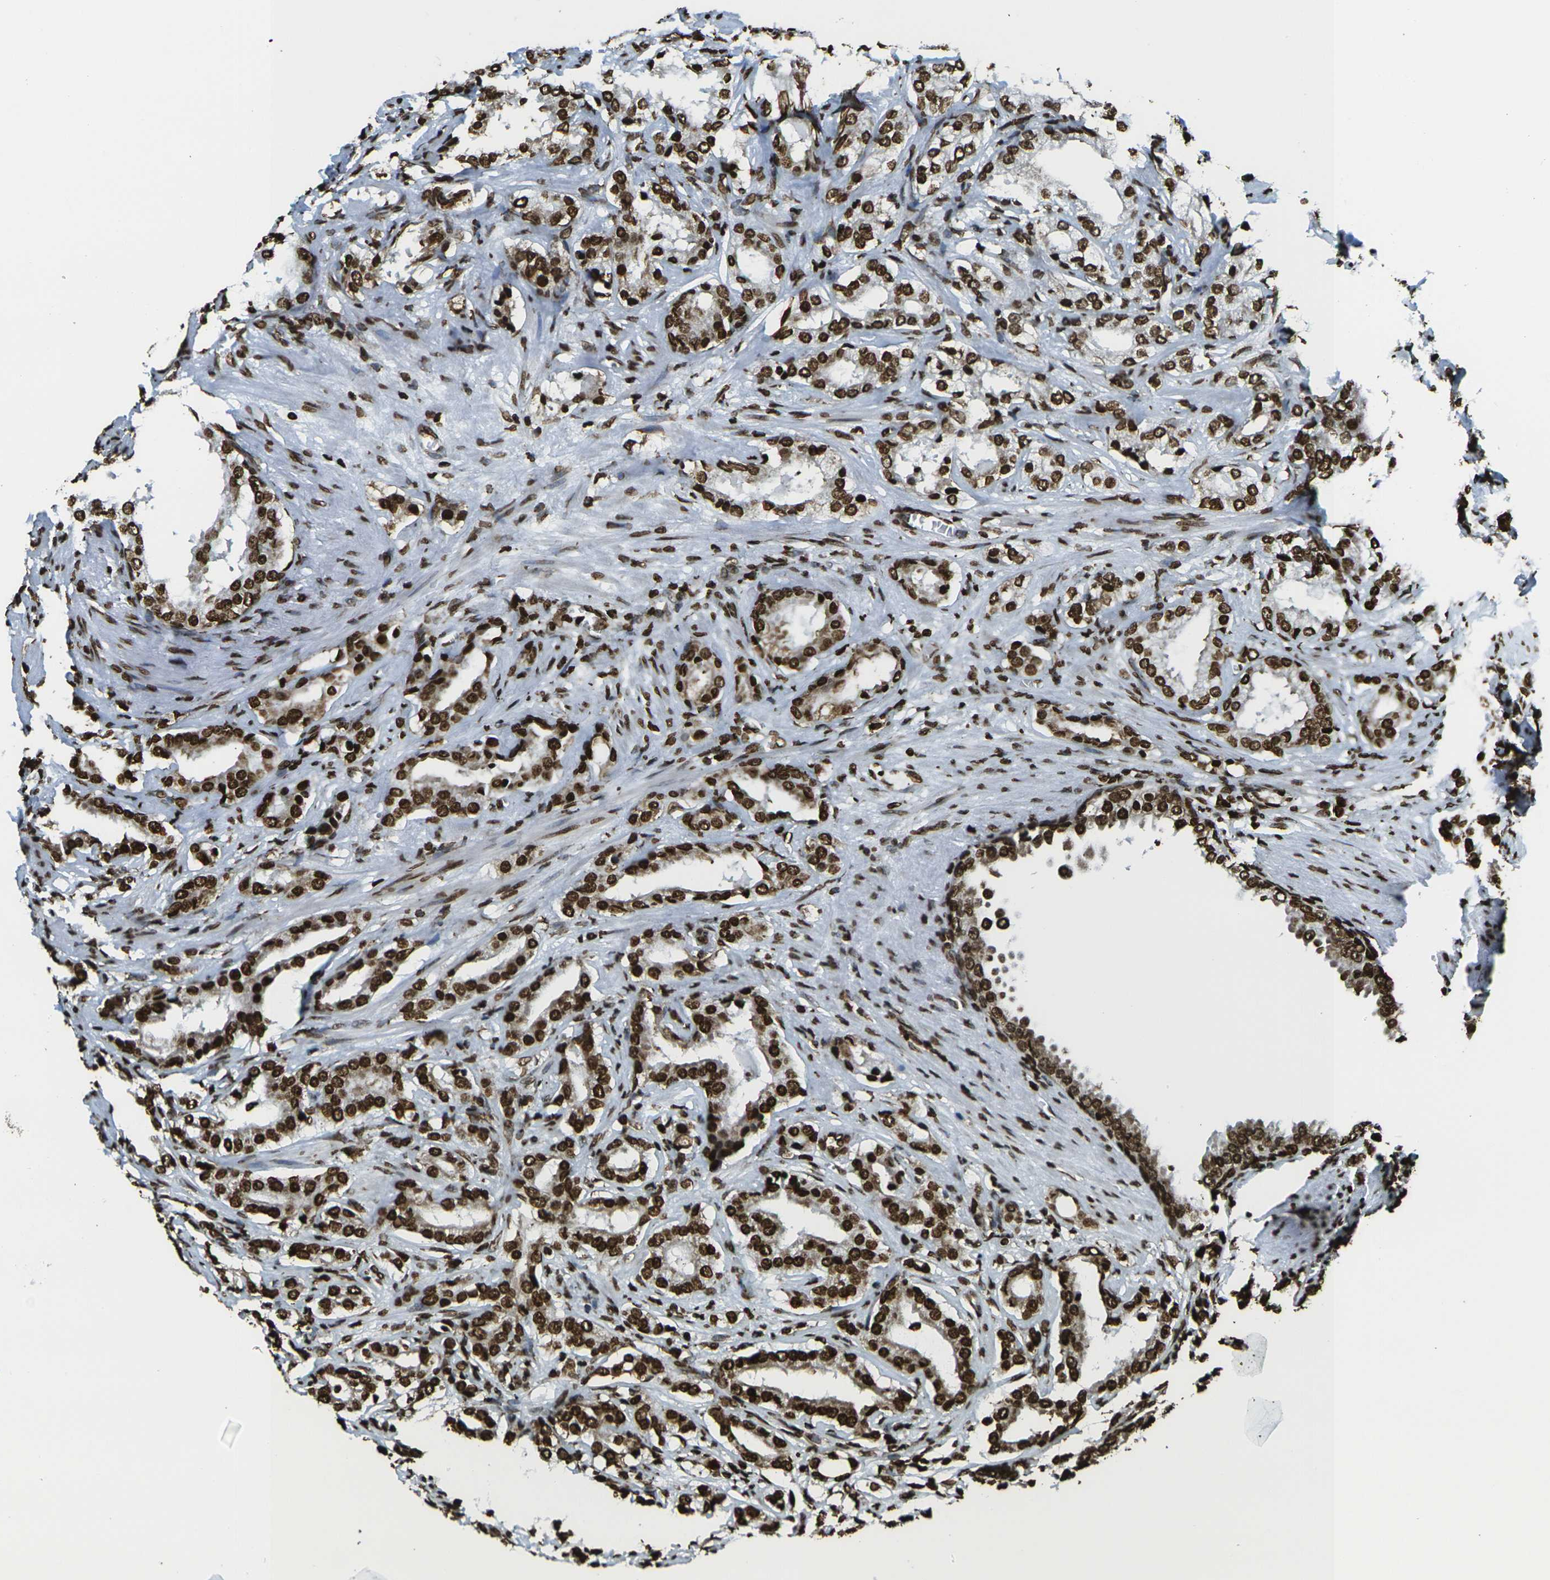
{"staining": {"intensity": "strong", "quantity": ">75%", "location": "nuclear"}, "tissue": "prostate cancer", "cell_type": "Tumor cells", "image_type": "cancer", "snomed": [{"axis": "morphology", "description": "Adenocarcinoma, High grade"}, {"axis": "topography", "description": "Prostate"}], "caption": "About >75% of tumor cells in human prostate cancer reveal strong nuclear protein expression as visualized by brown immunohistochemical staining.", "gene": "H1-2", "patient": {"sex": "male", "age": 64}}